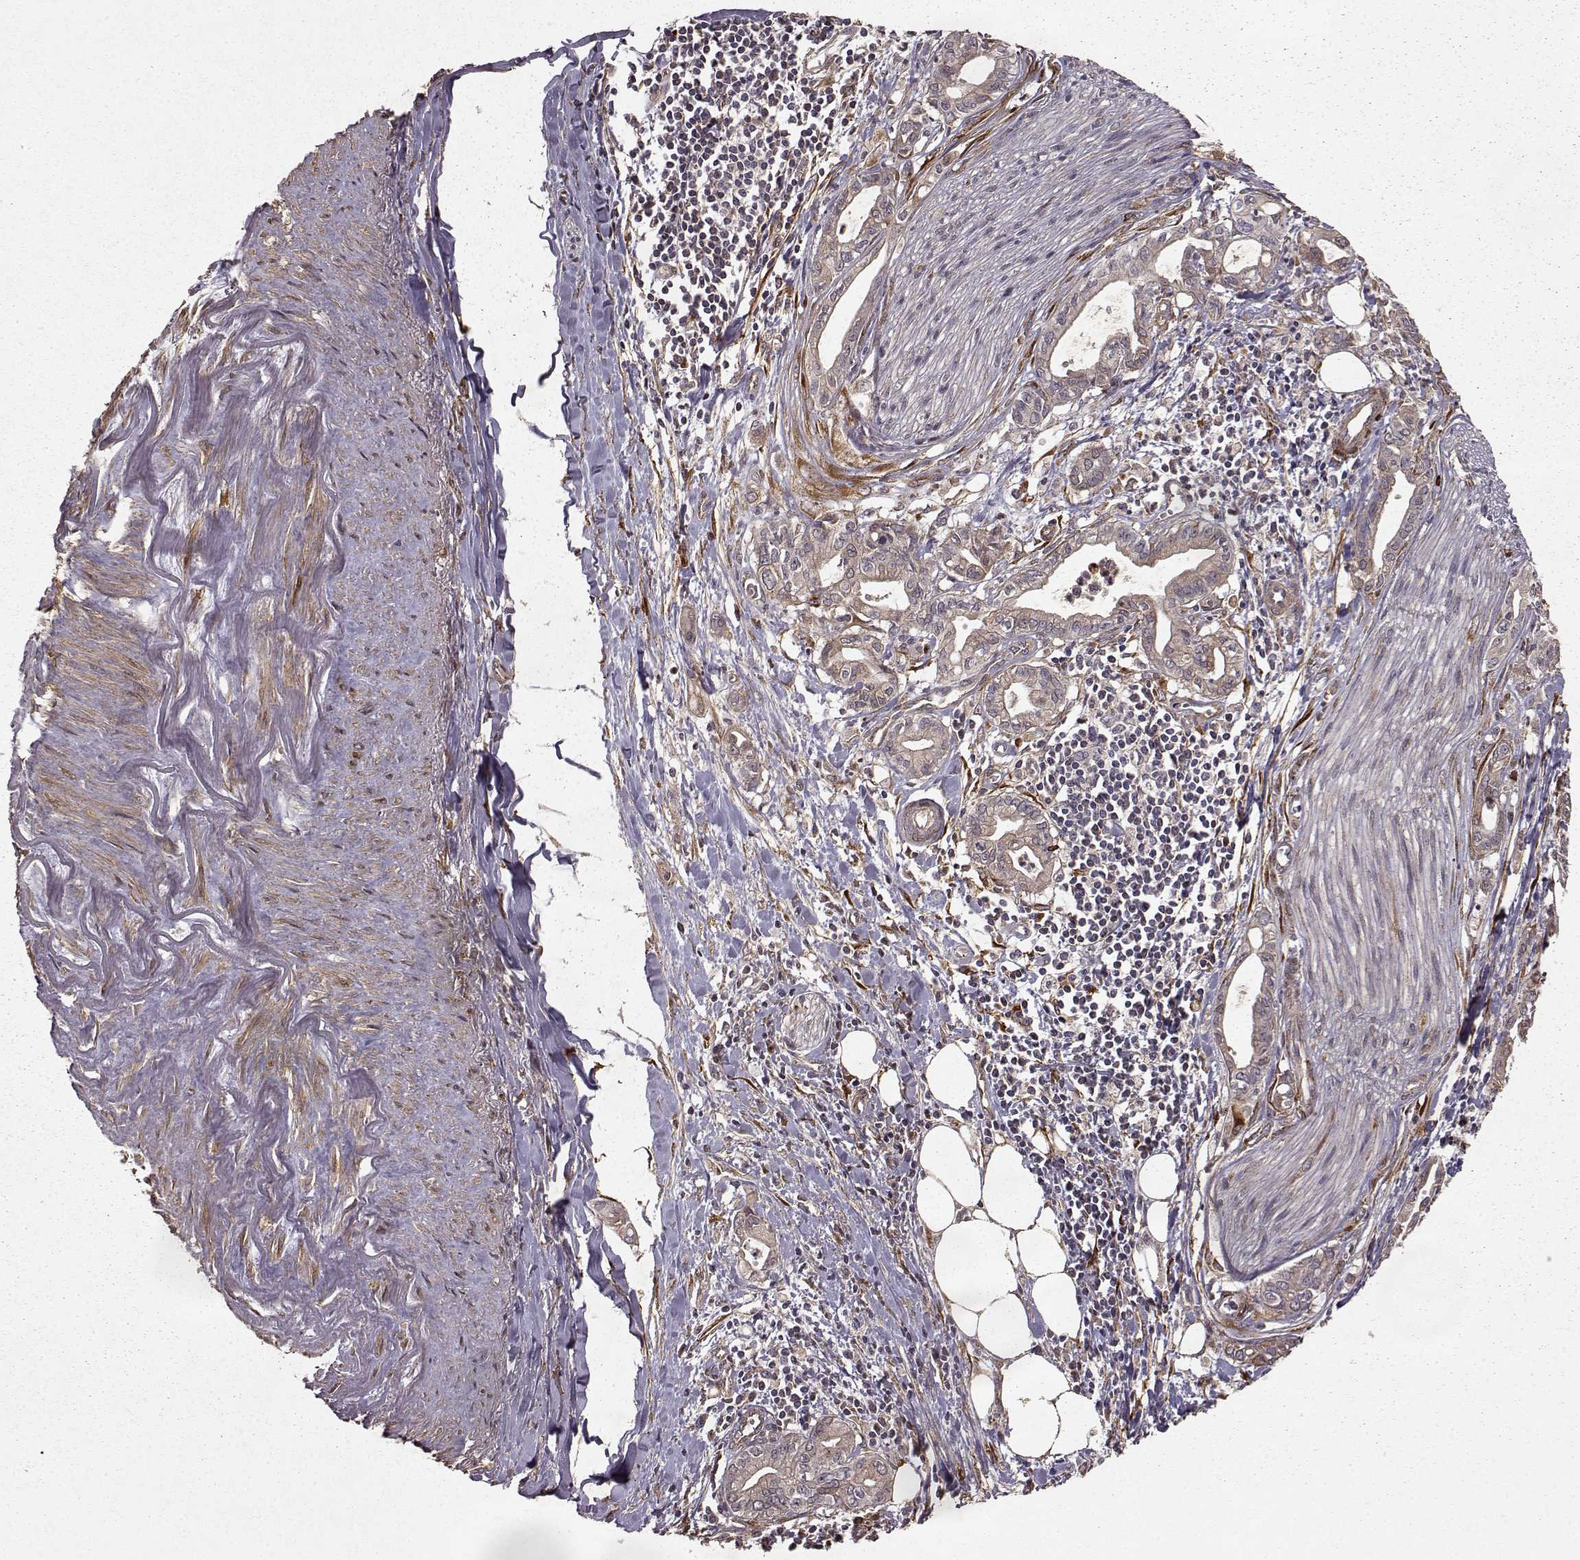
{"staining": {"intensity": "weak", "quantity": "25%-75%", "location": "cytoplasmic/membranous"}, "tissue": "pancreatic cancer", "cell_type": "Tumor cells", "image_type": "cancer", "snomed": [{"axis": "morphology", "description": "Adenocarcinoma, NOS"}, {"axis": "topography", "description": "Pancreas"}], "caption": "IHC histopathology image of neoplastic tissue: pancreatic cancer (adenocarcinoma) stained using immunohistochemistry shows low levels of weak protein expression localized specifically in the cytoplasmic/membranous of tumor cells, appearing as a cytoplasmic/membranous brown color.", "gene": "FSTL1", "patient": {"sex": "male", "age": 71}}